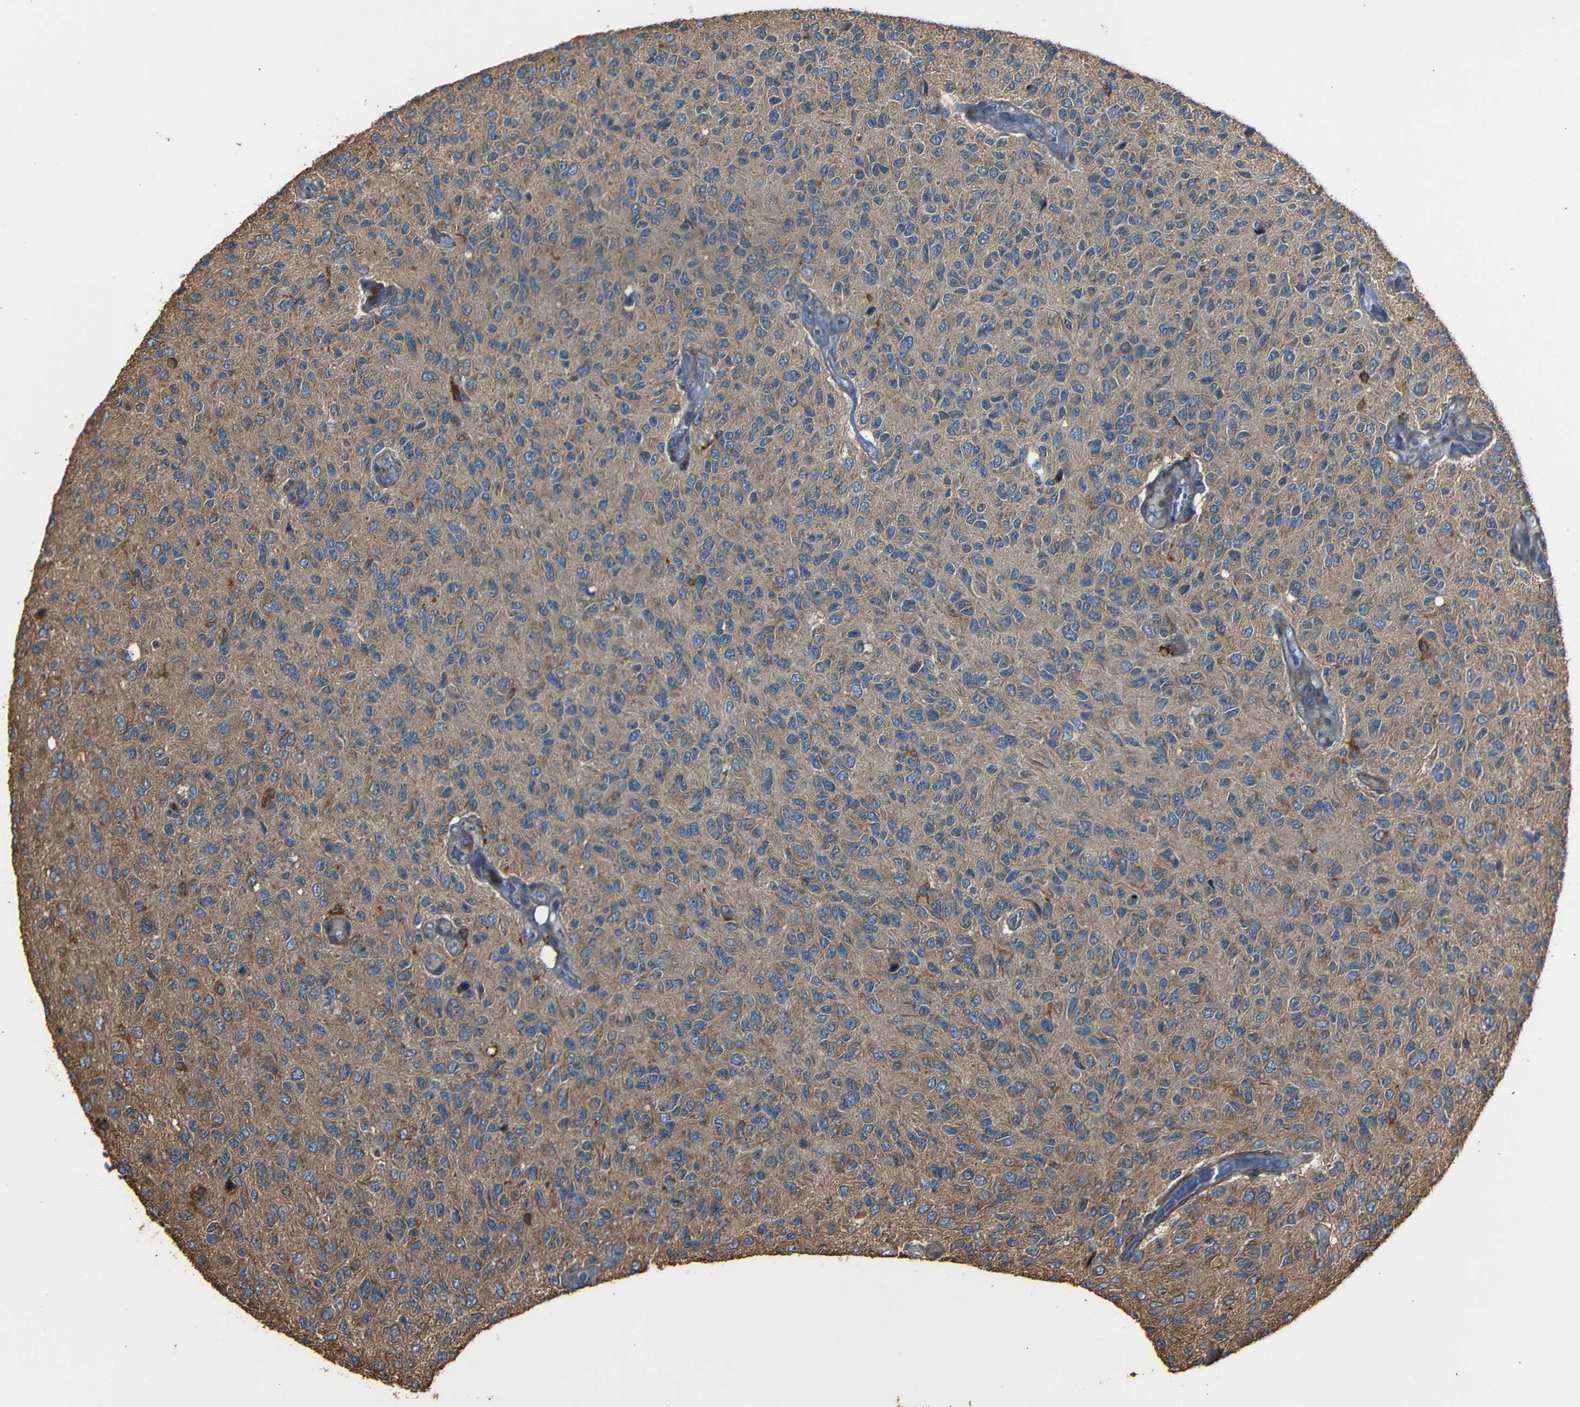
{"staining": {"intensity": "moderate", "quantity": ">75%", "location": "cytoplasmic/membranous"}, "tissue": "glioma", "cell_type": "Tumor cells", "image_type": "cancer", "snomed": [{"axis": "morphology", "description": "Glioma, malignant, High grade"}, {"axis": "topography", "description": "pancreas cauda"}], "caption": "Glioma stained for a protein exhibits moderate cytoplasmic/membranous positivity in tumor cells.", "gene": "ADGRE5", "patient": {"sex": "male", "age": 60}}